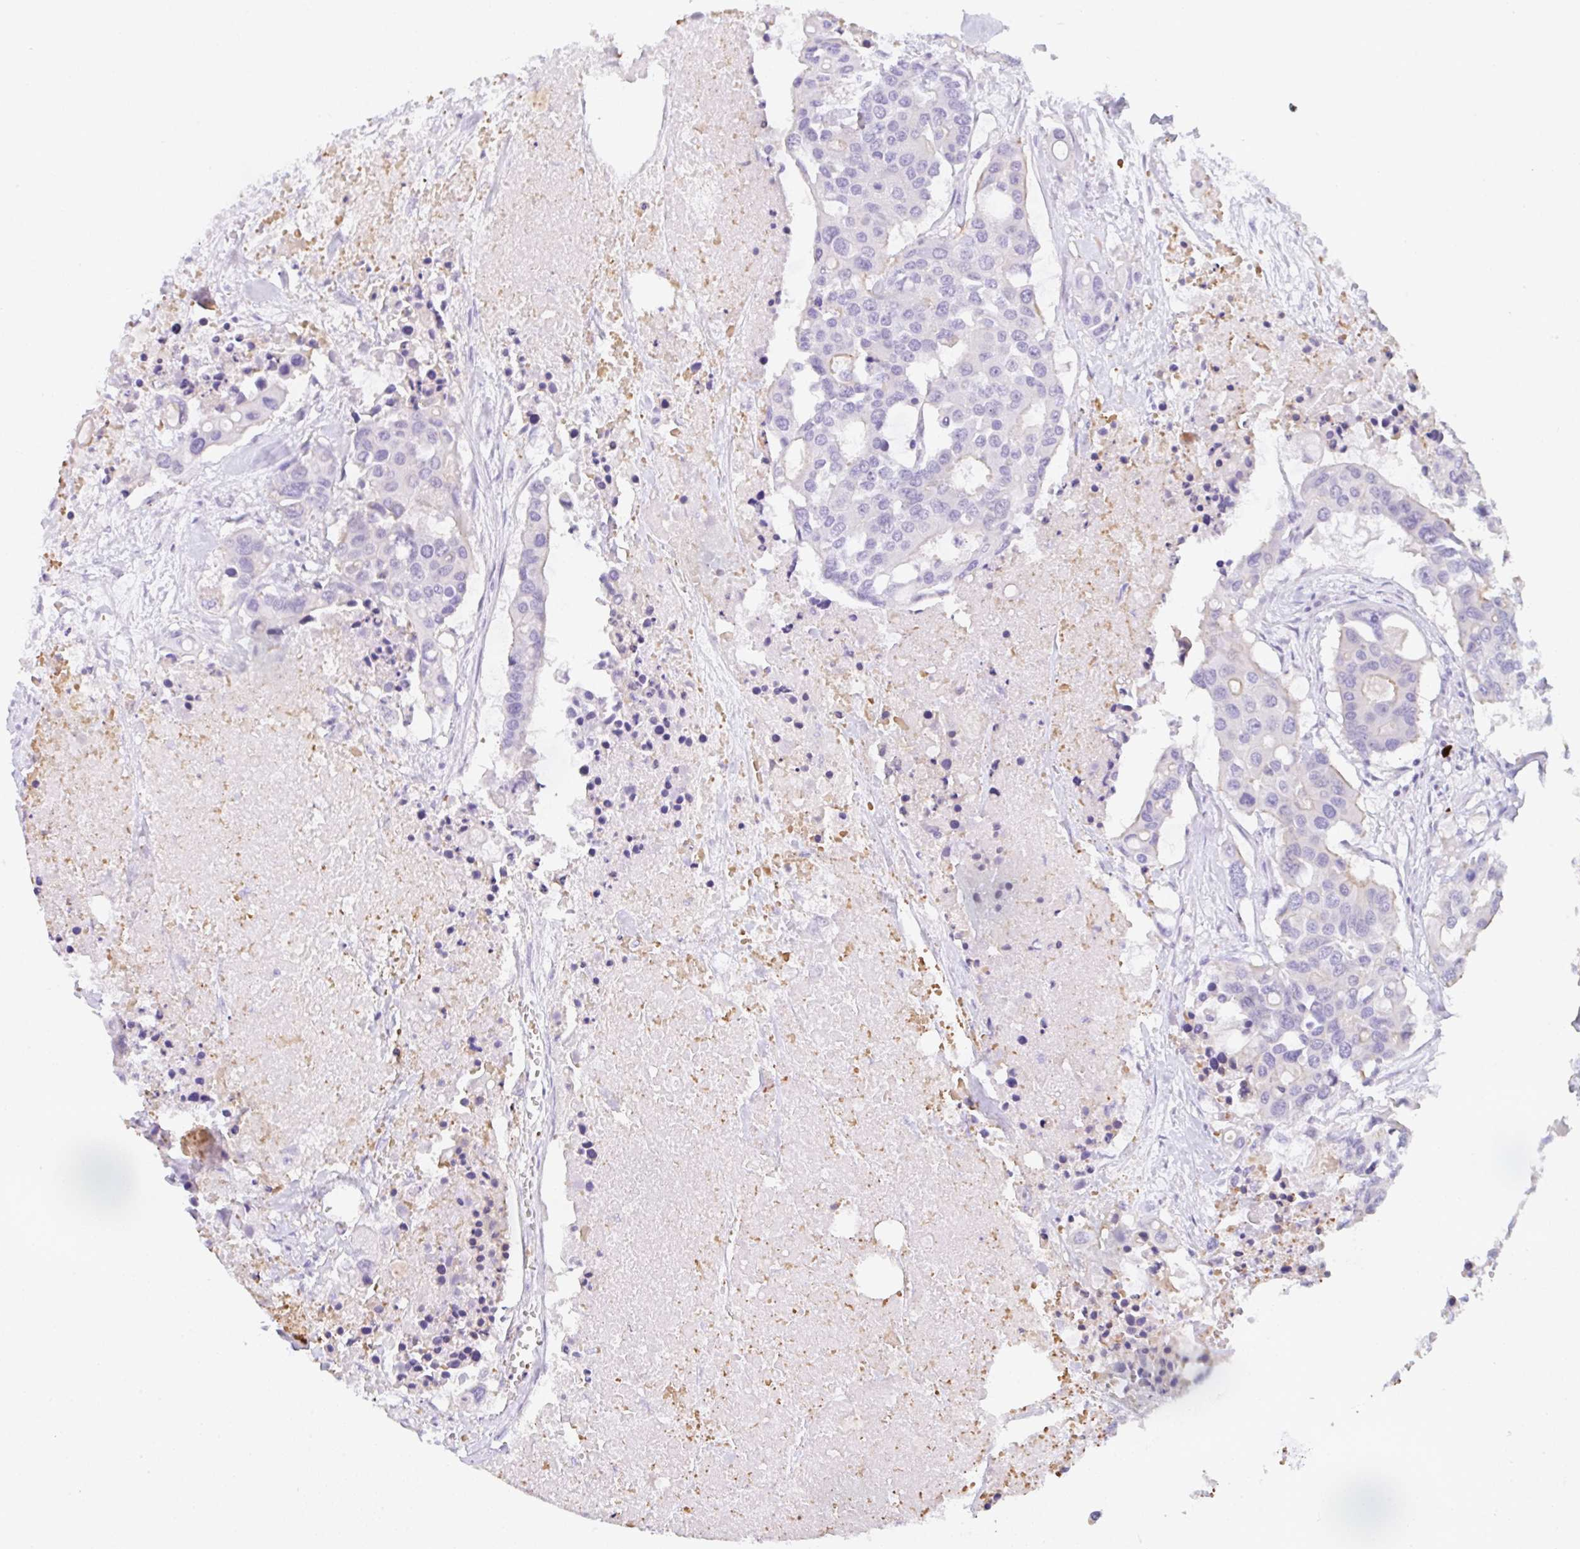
{"staining": {"intensity": "negative", "quantity": "none", "location": "none"}, "tissue": "colorectal cancer", "cell_type": "Tumor cells", "image_type": "cancer", "snomed": [{"axis": "morphology", "description": "Adenocarcinoma, NOS"}, {"axis": "topography", "description": "Colon"}], "caption": "Histopathology image shows no significant protein positivity in tumor cells of adenocarcinoma (colorectal).", "gene": "CACNA1S", "patient": {"sex": "male", "age": 77}}